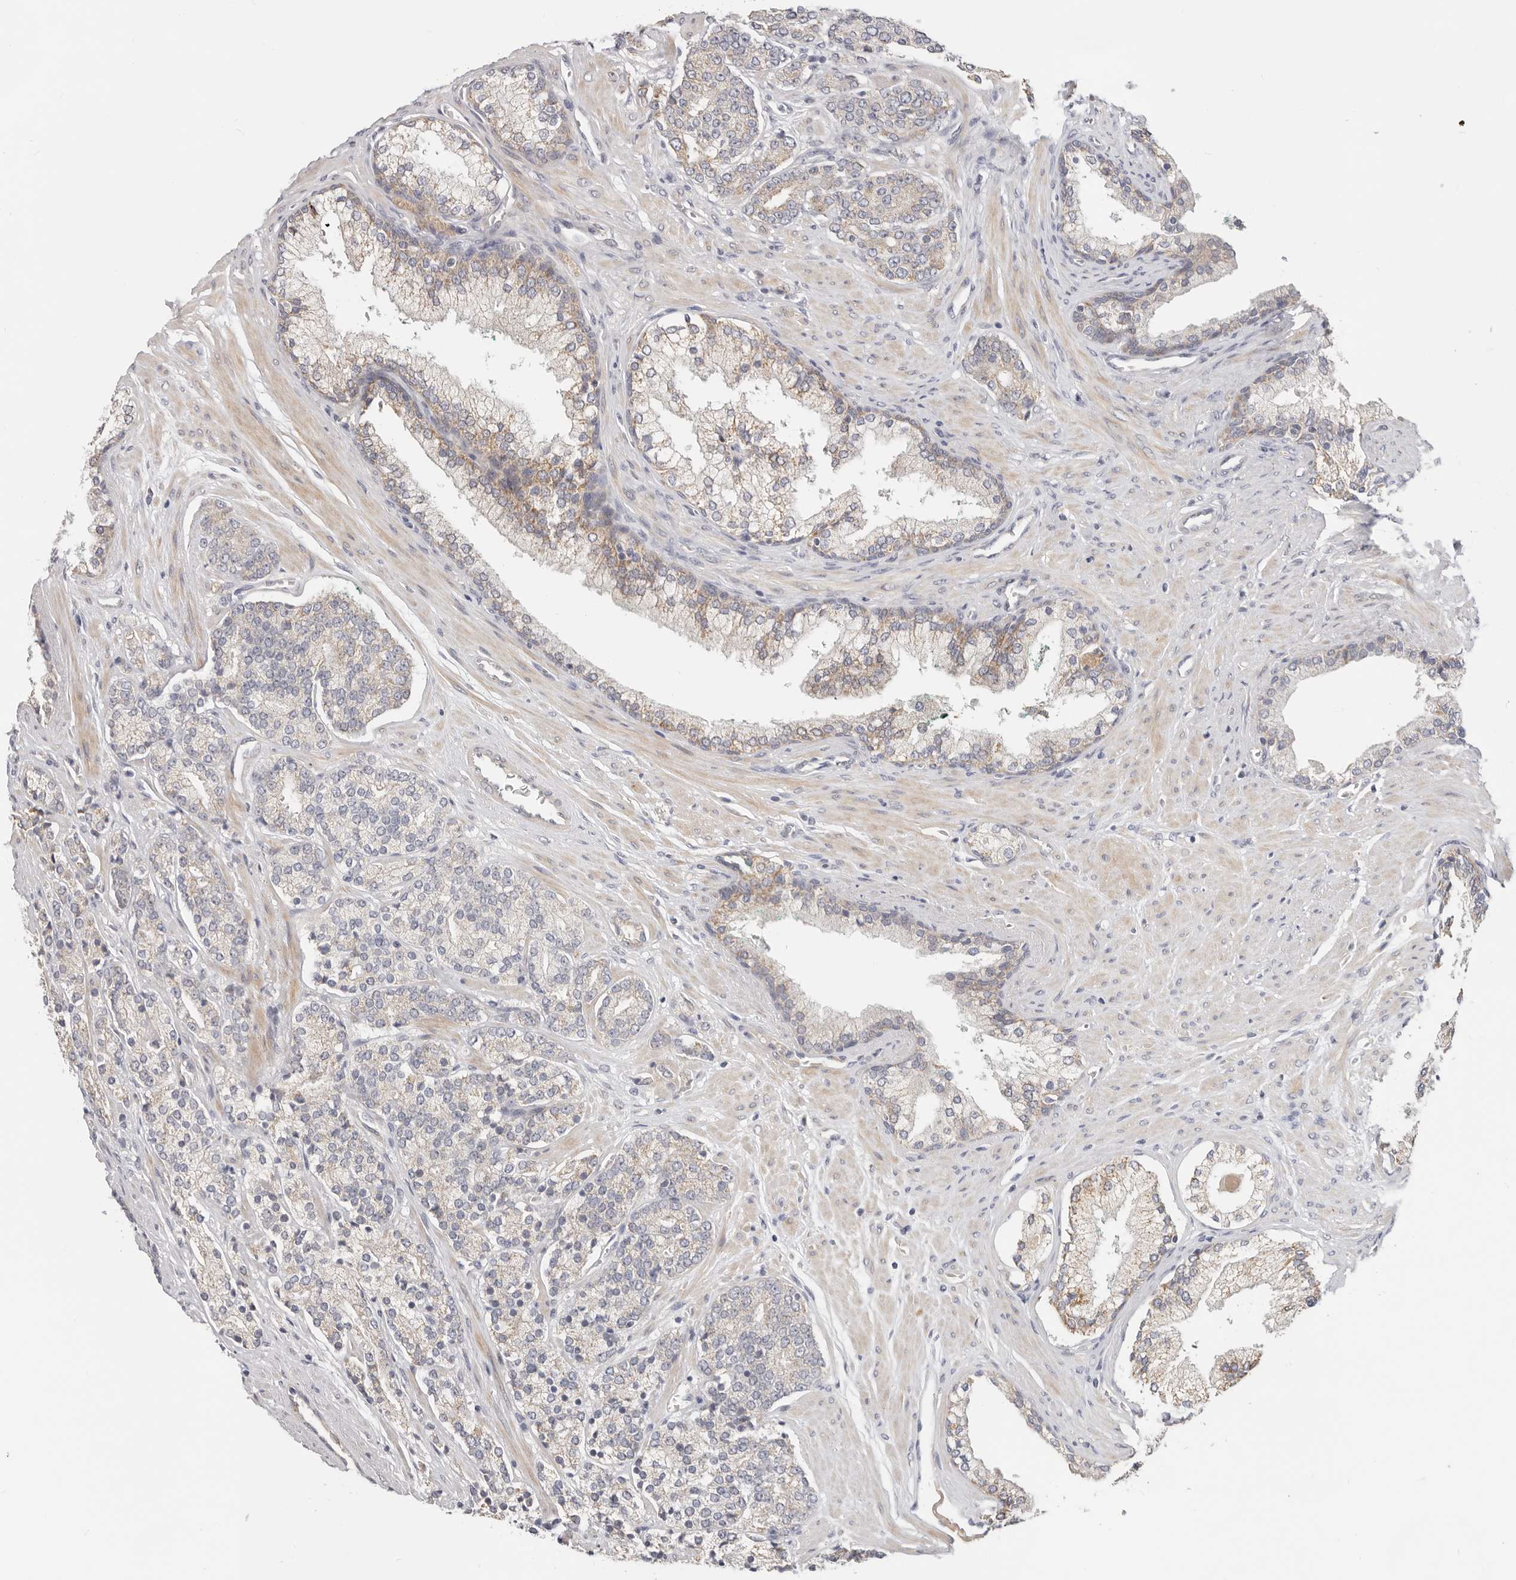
{"staining": {"intensity": "negative", "quantity": "none", "location": "none"}, "tissue": "prostate cancer", "cell_type": "Tumor cells", "image_type": "cancer", "snomed": [{"axis": "morphology", "description": "Adenocarcinoma, High grade"}, {"axis": "topography", "description": "Prostate"}], "caption": "This is an immunohistochemistry (IHC) histopathology image of human prostate cancer. There is no staining in tumor cells.", "gene": "TFB2M", "patient": {"sex": "male", "age": 71}}